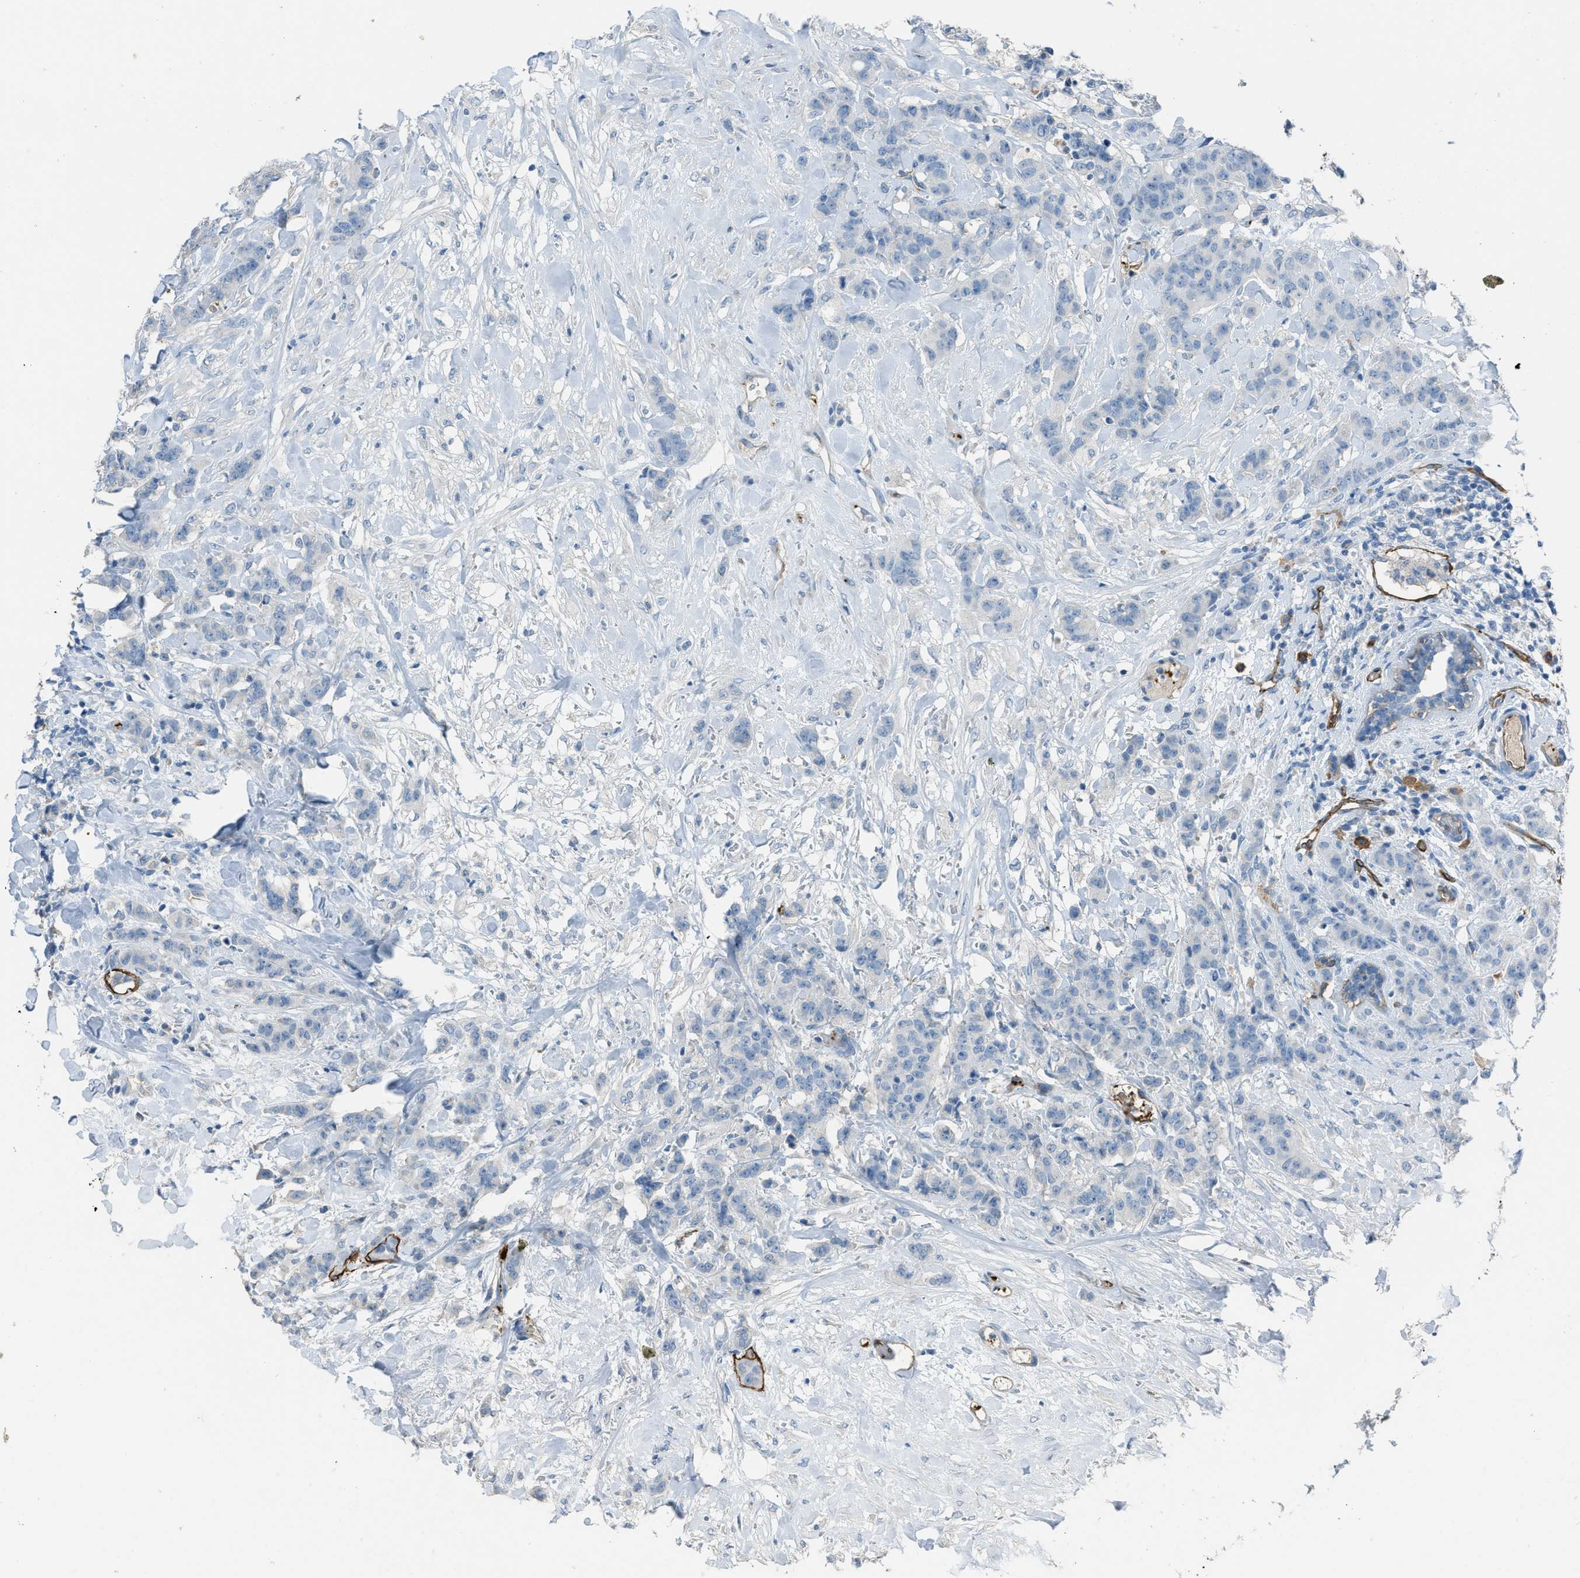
{"staining": {"intensity": "negative", "quantity": "none", "location": "none"}, "tissue": "breast cancer", "cell_type": "Tumor cells", "image_type": "cancer", "snomed": [{"axis": "morphology", "description": "Normal tissue, NOS"}, {"axis": "morphology", "description": "Duct carcinoma"}, {"axis": "topography", "description": "Breast"}], "caption": "Breast cancer (infiltrating ductal carcinoma) was stained to show a protein in brown. There is no significant positivity in tumor cells. The staining was performed using DAB to visualize the protein expression in brown, while the nuclei were stained in blue with hematoxylin (Magnification: 20x).", "gene": "SLC22A15", "patient": {"sex": "female", "age": 40}}